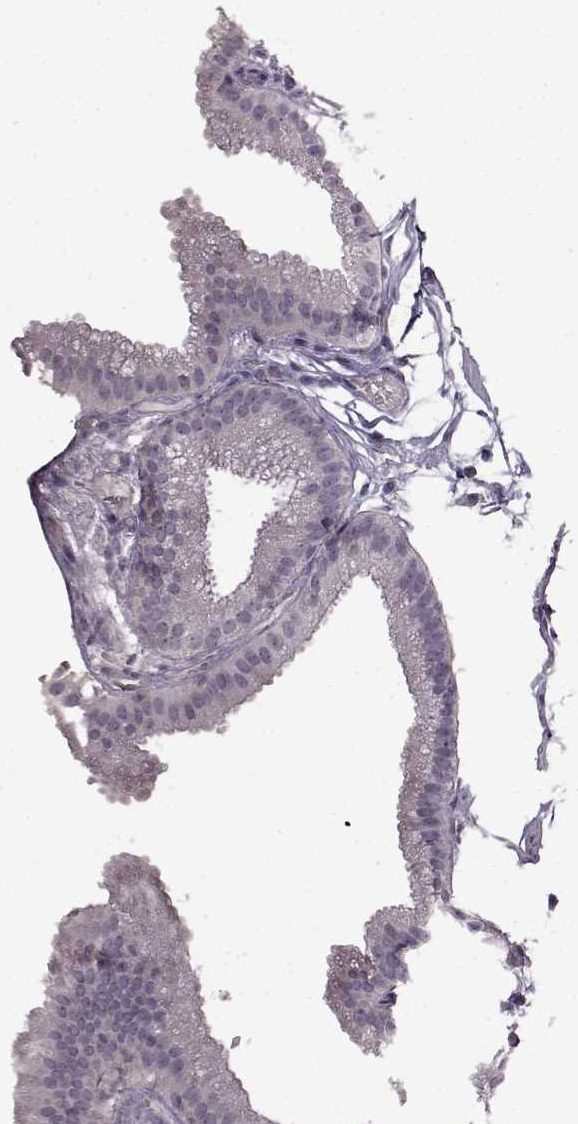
{"staining": {"intensity": "negative", "quantity": "none", "location": "none"}, "tissue": "gallbladder", "cell_type": "Glandular cells", "image_type": "normal", "snomed": [{"axis": "morphology", "description": "Normal tissue, NOS"}, {"axis": "topography", "description": "Gallbladder"}], "caption": "Immunohistochemistry (IHC) of benign gallbladder displays no staining in glandular cells.", "gene": "LHB", "patient": {"sex": "female", "age": 45}}